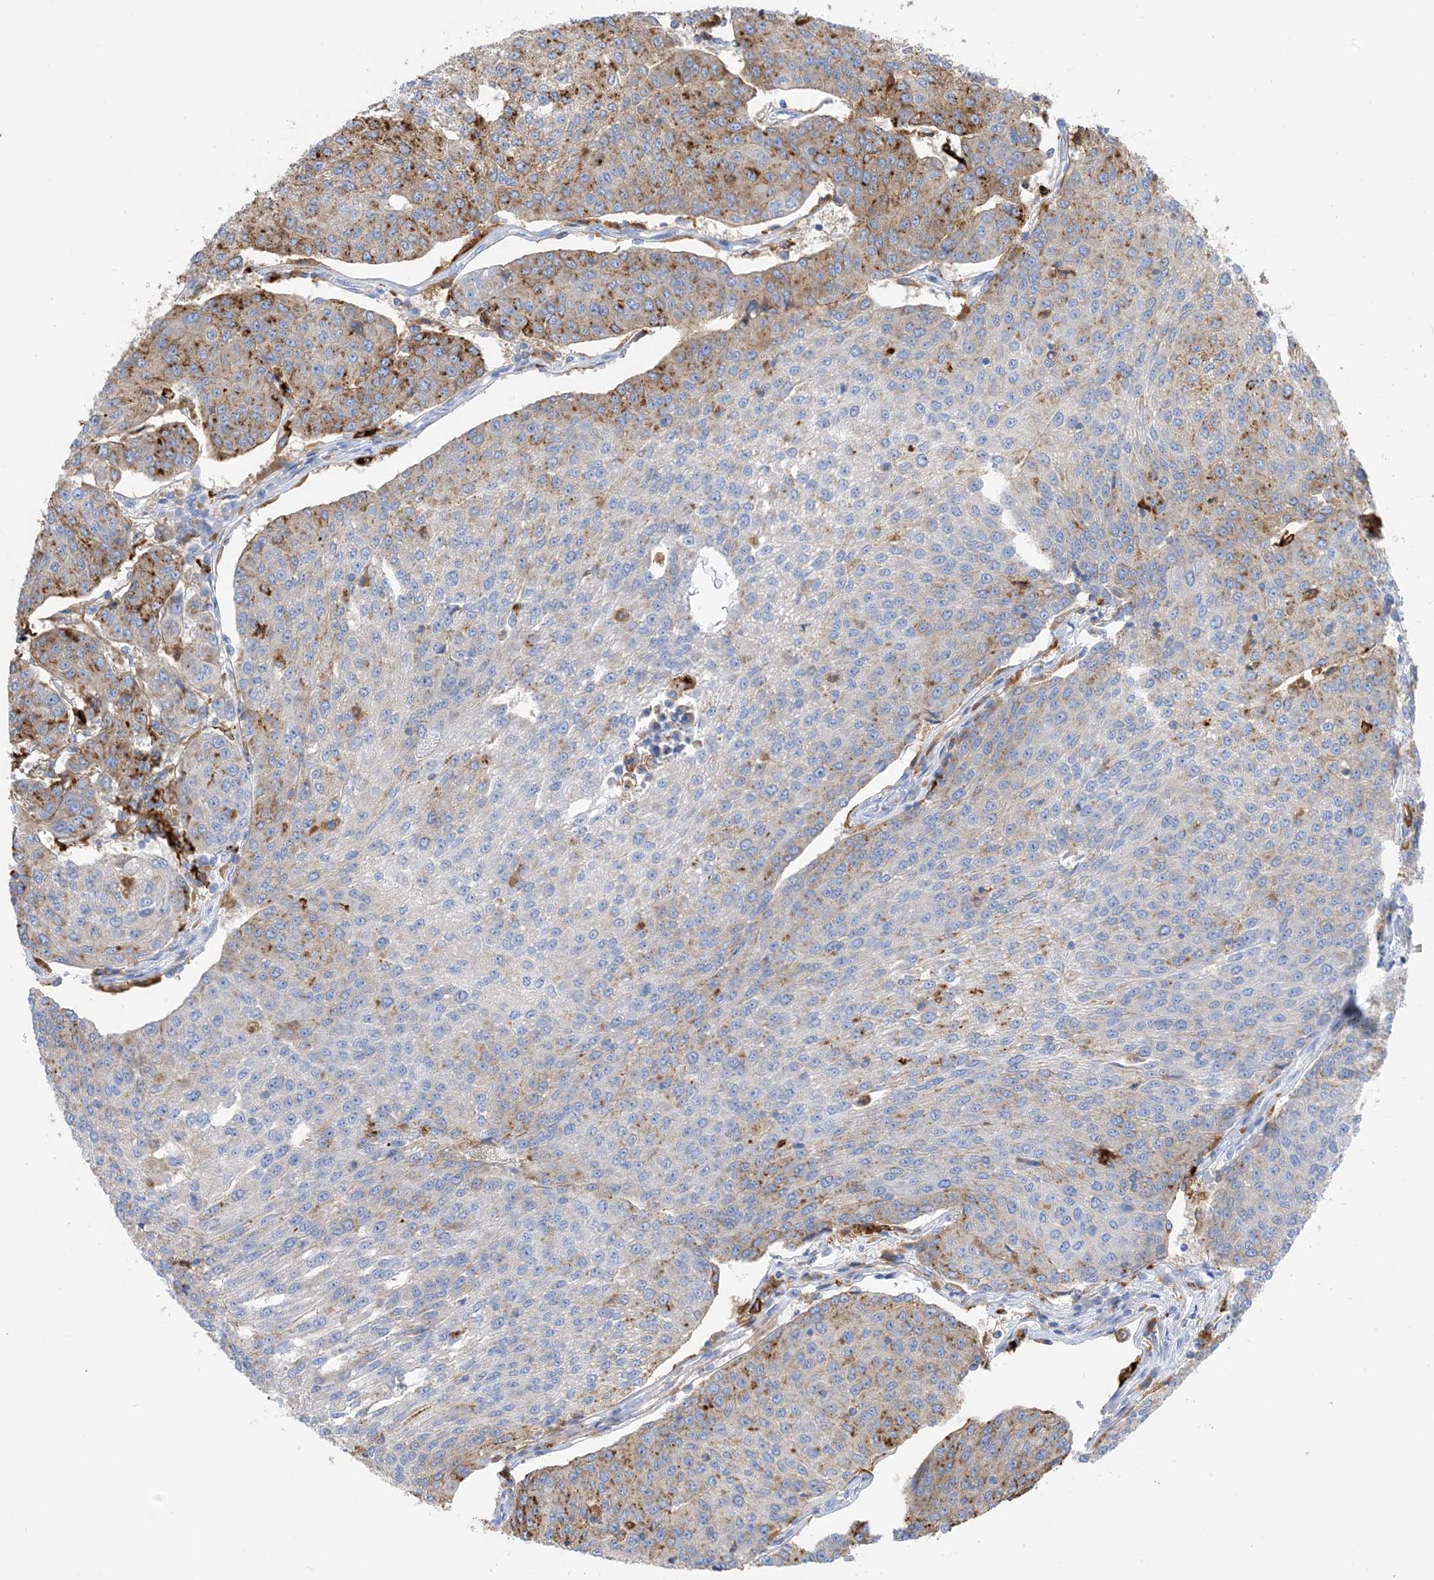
{"staining": {"intensity": "moderate", "quantity": "<25%", "location": "cytoplasmic/membranous"}, "tissue": "urothelial cancer", "cell_type": "Tumor cells", "image_type": "cancer", "snomed": [{"axis": "morphology", "description": "Urothelial carcinoma, High grade"}, {"axis": "topography", "description": "Urinary bladder"}], "caption": "A low amount of moderate cytoplasmic/membranous positivity is present in approximately <25% of tumor cells in urothelial cancer tissue.", "gene": "DPH3", "patient": {"sex": "female", "age": 85}}